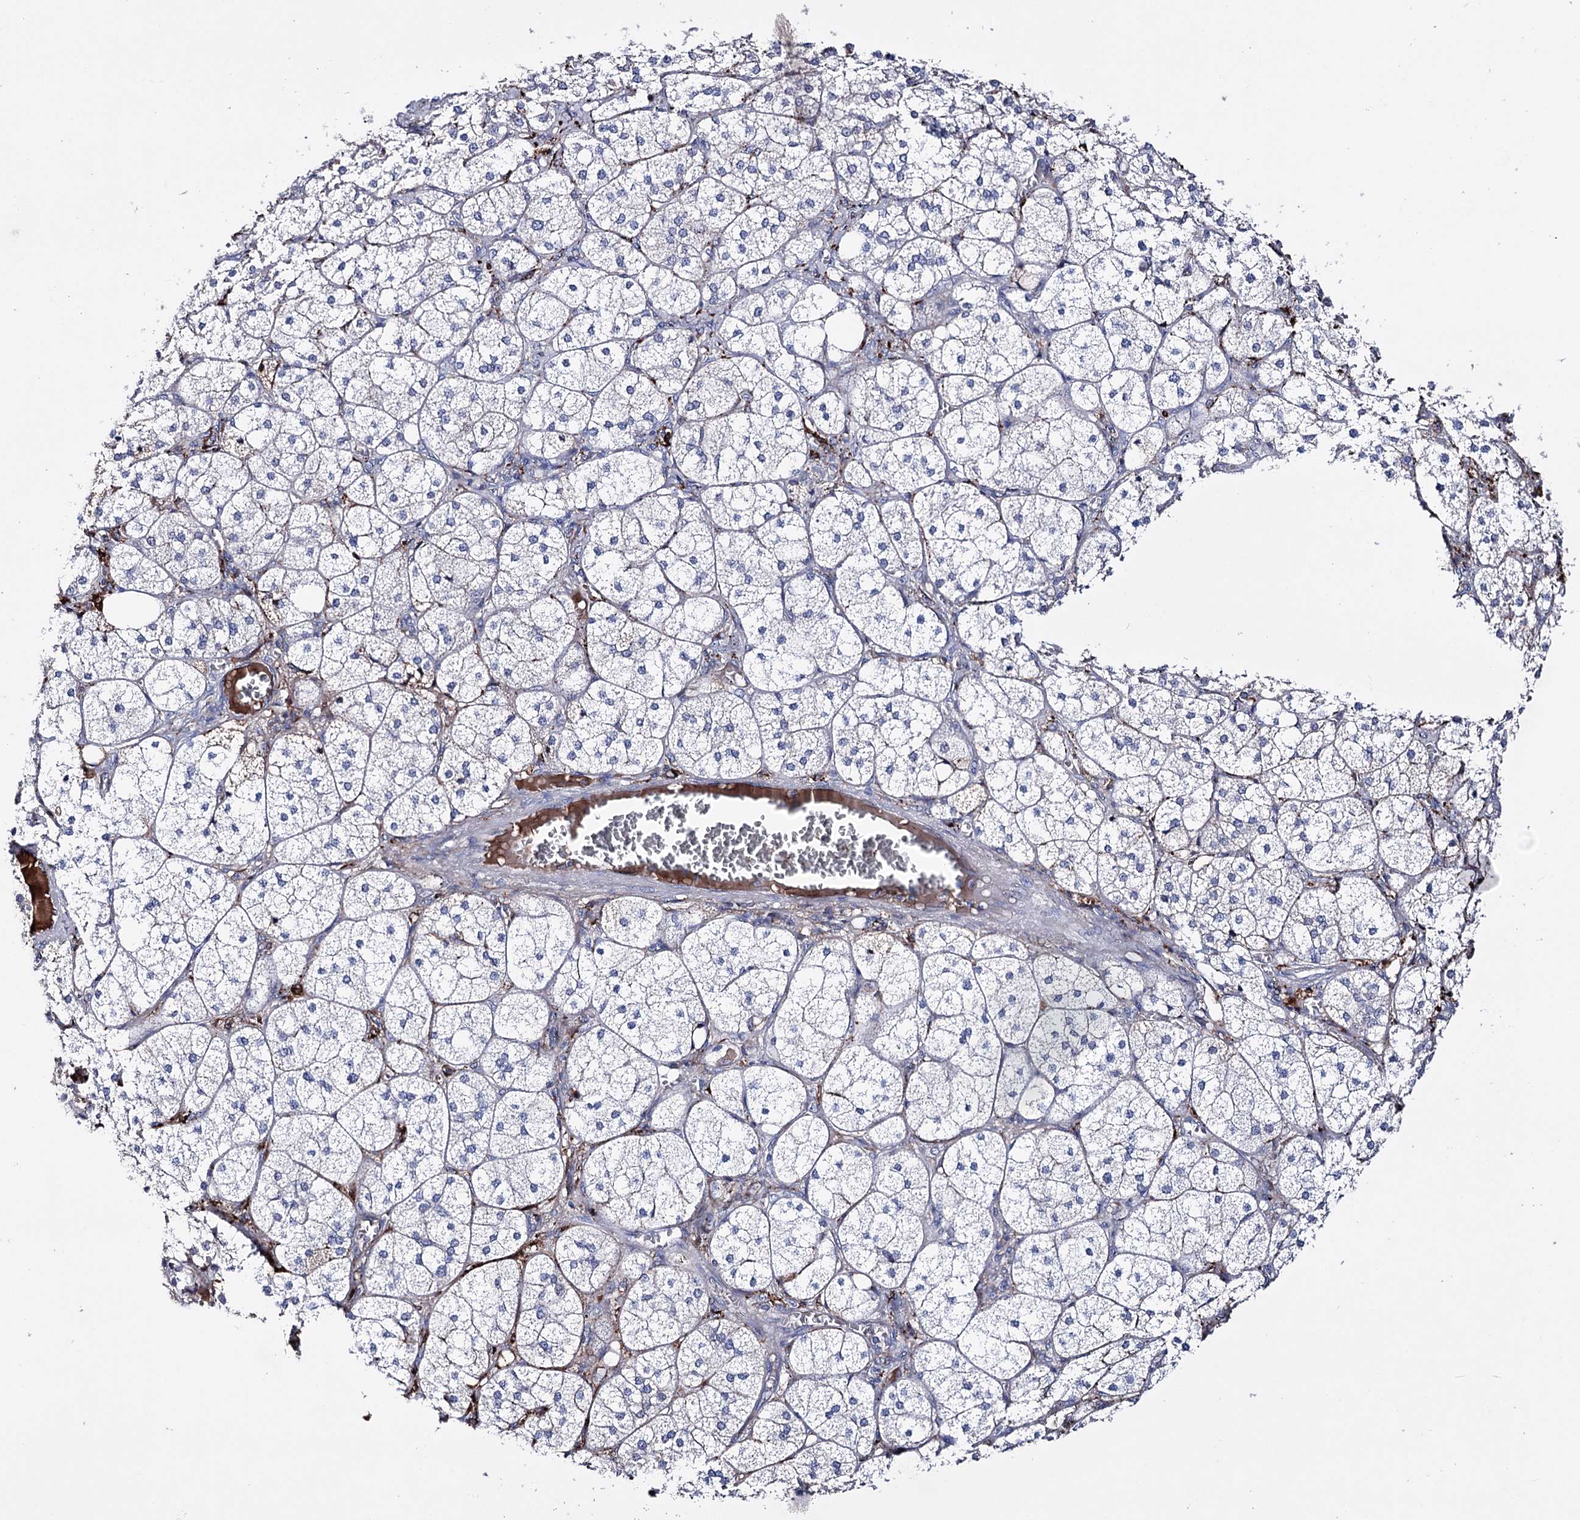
{"staining": {"intensity": "negative", "quantity": "none", "location": "none"}, "tissue": "adrenal gland", "cell_type": "Glandular cells", "image_type": "normal", "snomed": [{"axis": "morphology", "description": "Normal tissue, NOS"}, {"axis": "topography", "description": "Adrenal gland"}], "caption": "Immunohistochemistry (IHC) photomicrograph of normal human adrenal gland stained for a protein (brown), which displays no positivity in glandular cells.", "gene": "PCGF5", "patient": {"sex": "female", "age": 61}}